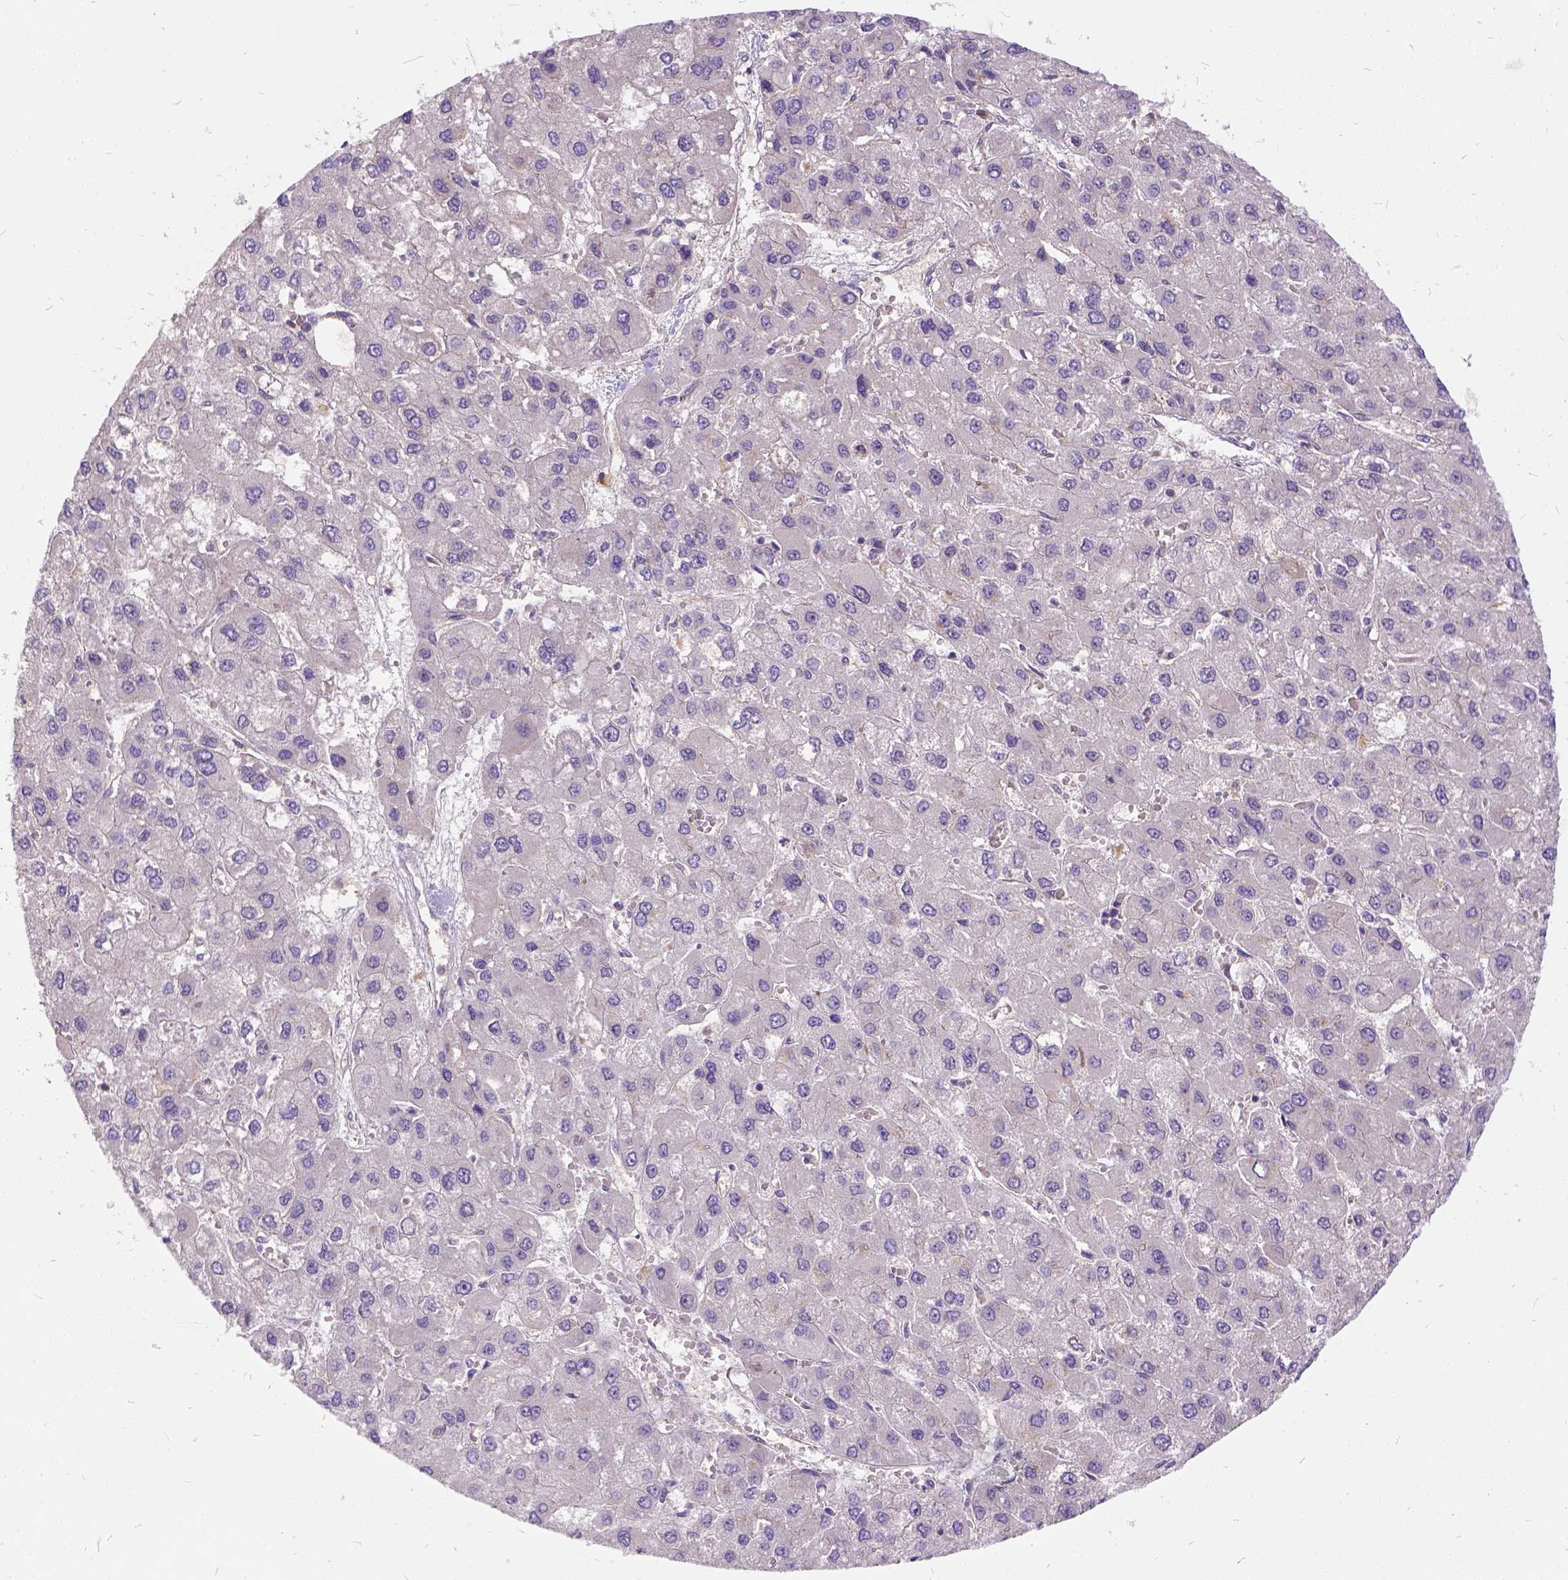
{"staining": {"intensity": "negative", "quantity": "none", "location": "none"}, "tissue": "liver cancer", "cell_type": "Tumor cells", "image_type": "cancer", "snomed": [{"axis": "morphology", "description": "Carcinoma, Hepatocellular, NOS"}, {"axis": "topography", "description": "Liver"}], "caption": "Protein analysis of liver cancer demonstrates no significant positivity in tumor cells.", "gene": "ILRUN", "patient": {"sex": "female", "age": 41}}